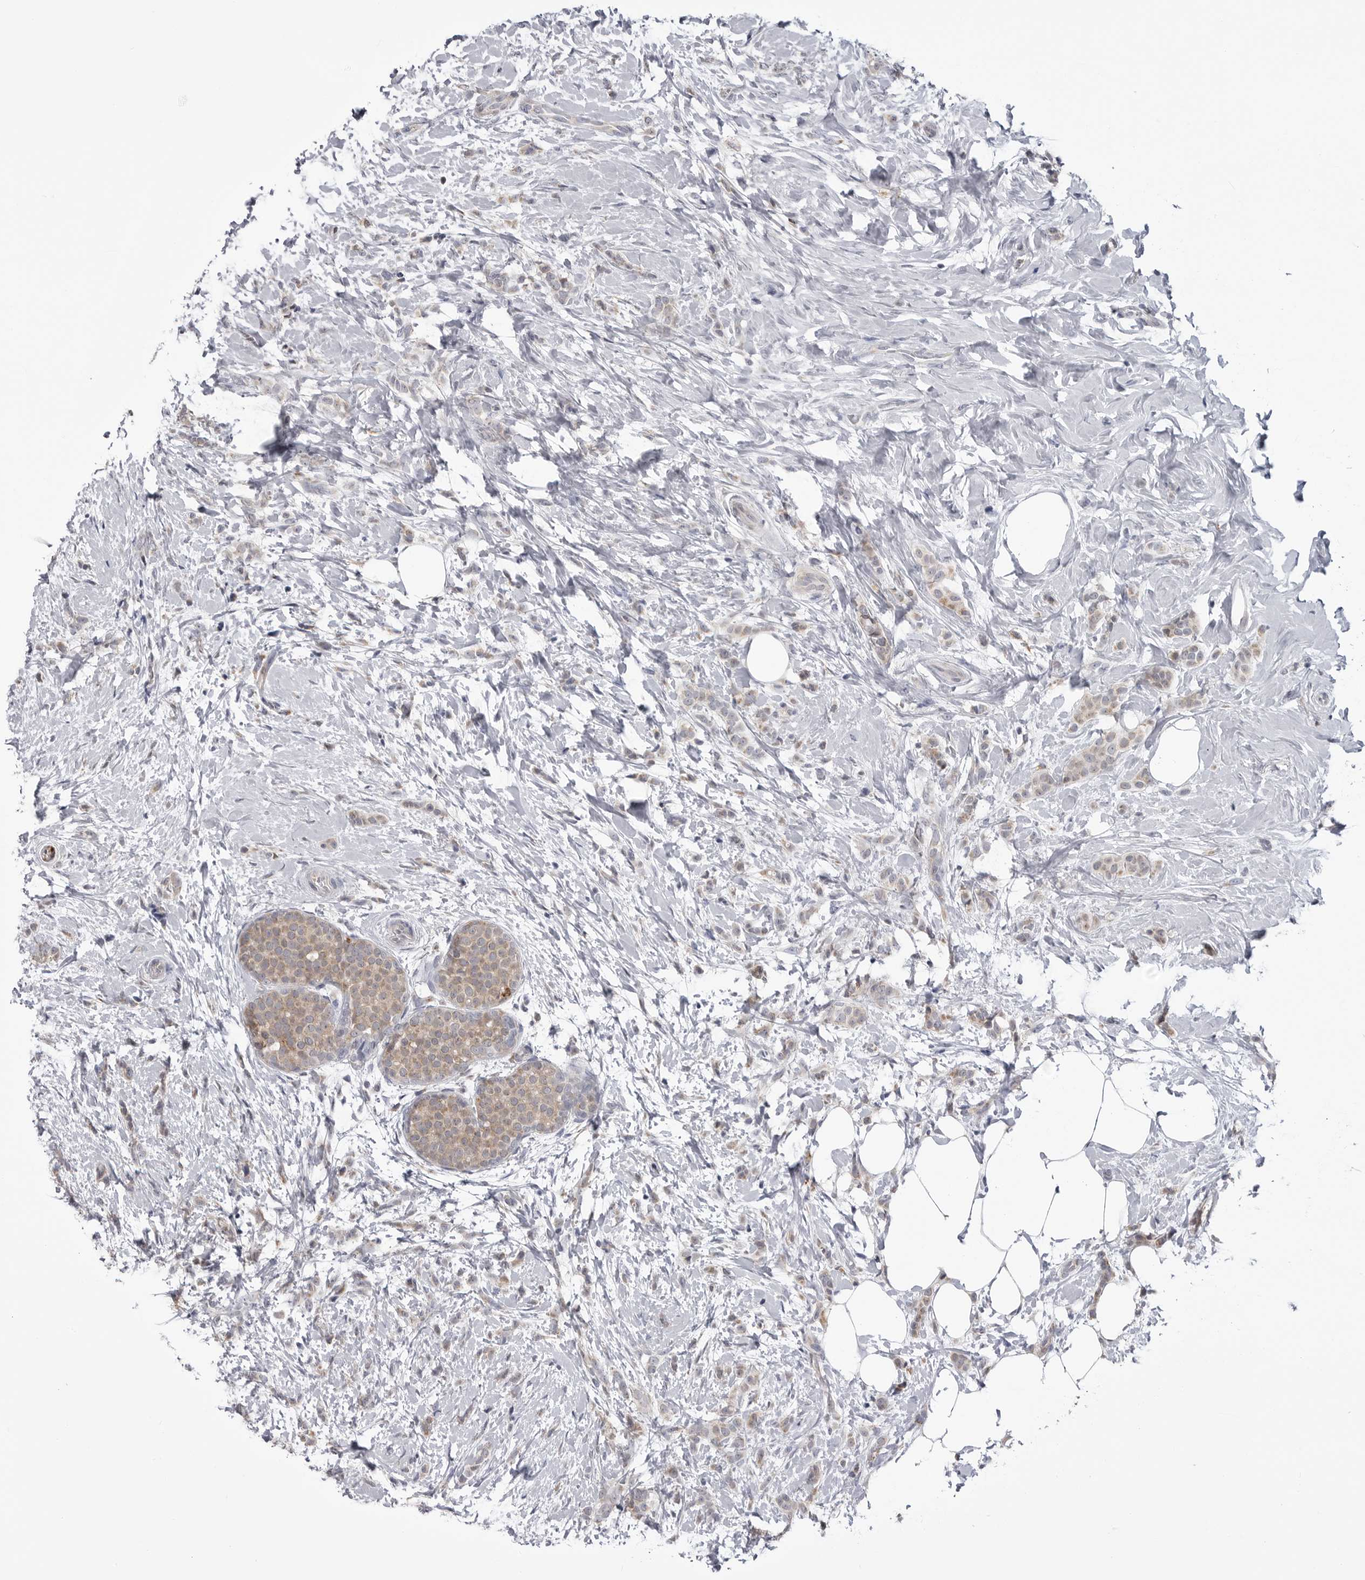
{"staining": {"intensity": "weak", "quantity": ">75%", "location": "cytoplasmic/membranous"}, "tissue": "breast cancer", "cell_type": "Tumor cells", "image_type": "cancer", "snomed": [{"axis": "morphology", "description": "Lobular carcinoma, in situ"}, {"axis": "morphology", "description": "Lobular carcinoma"}, {"axis": "topography", "description": "Breast"}], "caption": "Immunohistochemistry of human breast lobular carcinoma shows low levels of weak cytoplasmic/membranous staining in approximately >75% of tumor cells. (DAB IHC with brightfield microscopy, high magnification).", "gene": "FH", "patient": {"sex": "female", "age": 41}}